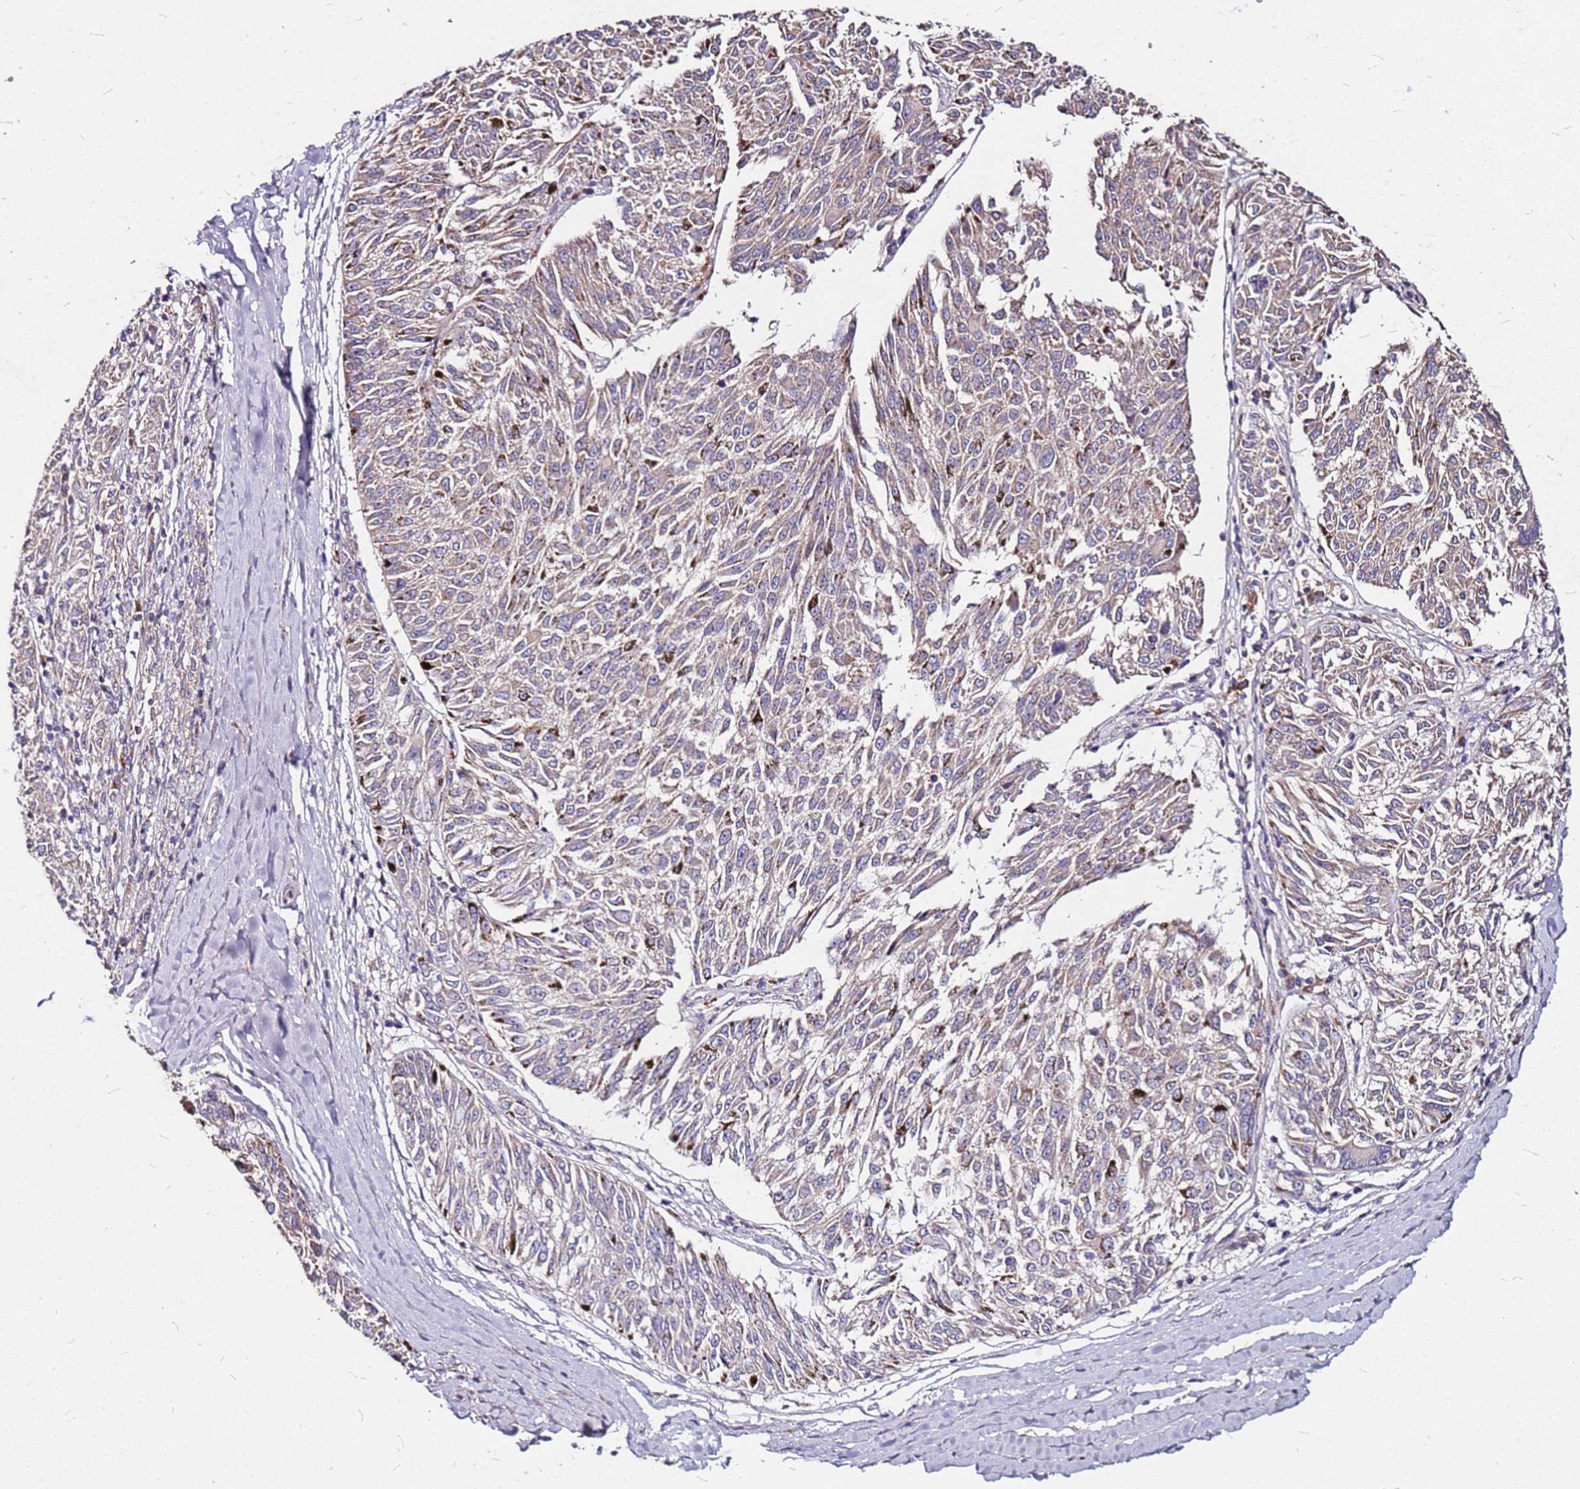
{"staining": {"intensity": "weak", "quantity": ">75%", "location": "cytoplasmic/membranous"}, "tissue": "melanoma", "cell_type": "Tumor cells", "image_type": "cancer", "snomed": [{"axis": "morphology", "description": "Malignant melanoma, NOS"}, {"axis": "topography", "description": "Skin"}], "caption": "Malignant melanoma stained with a brown dye reveals weak cytoplasmic/membranous positive positivity in about >75% of tumor cells.", "gene": "DCDC2C", "patient": {"sex": "female", "age": 72}}